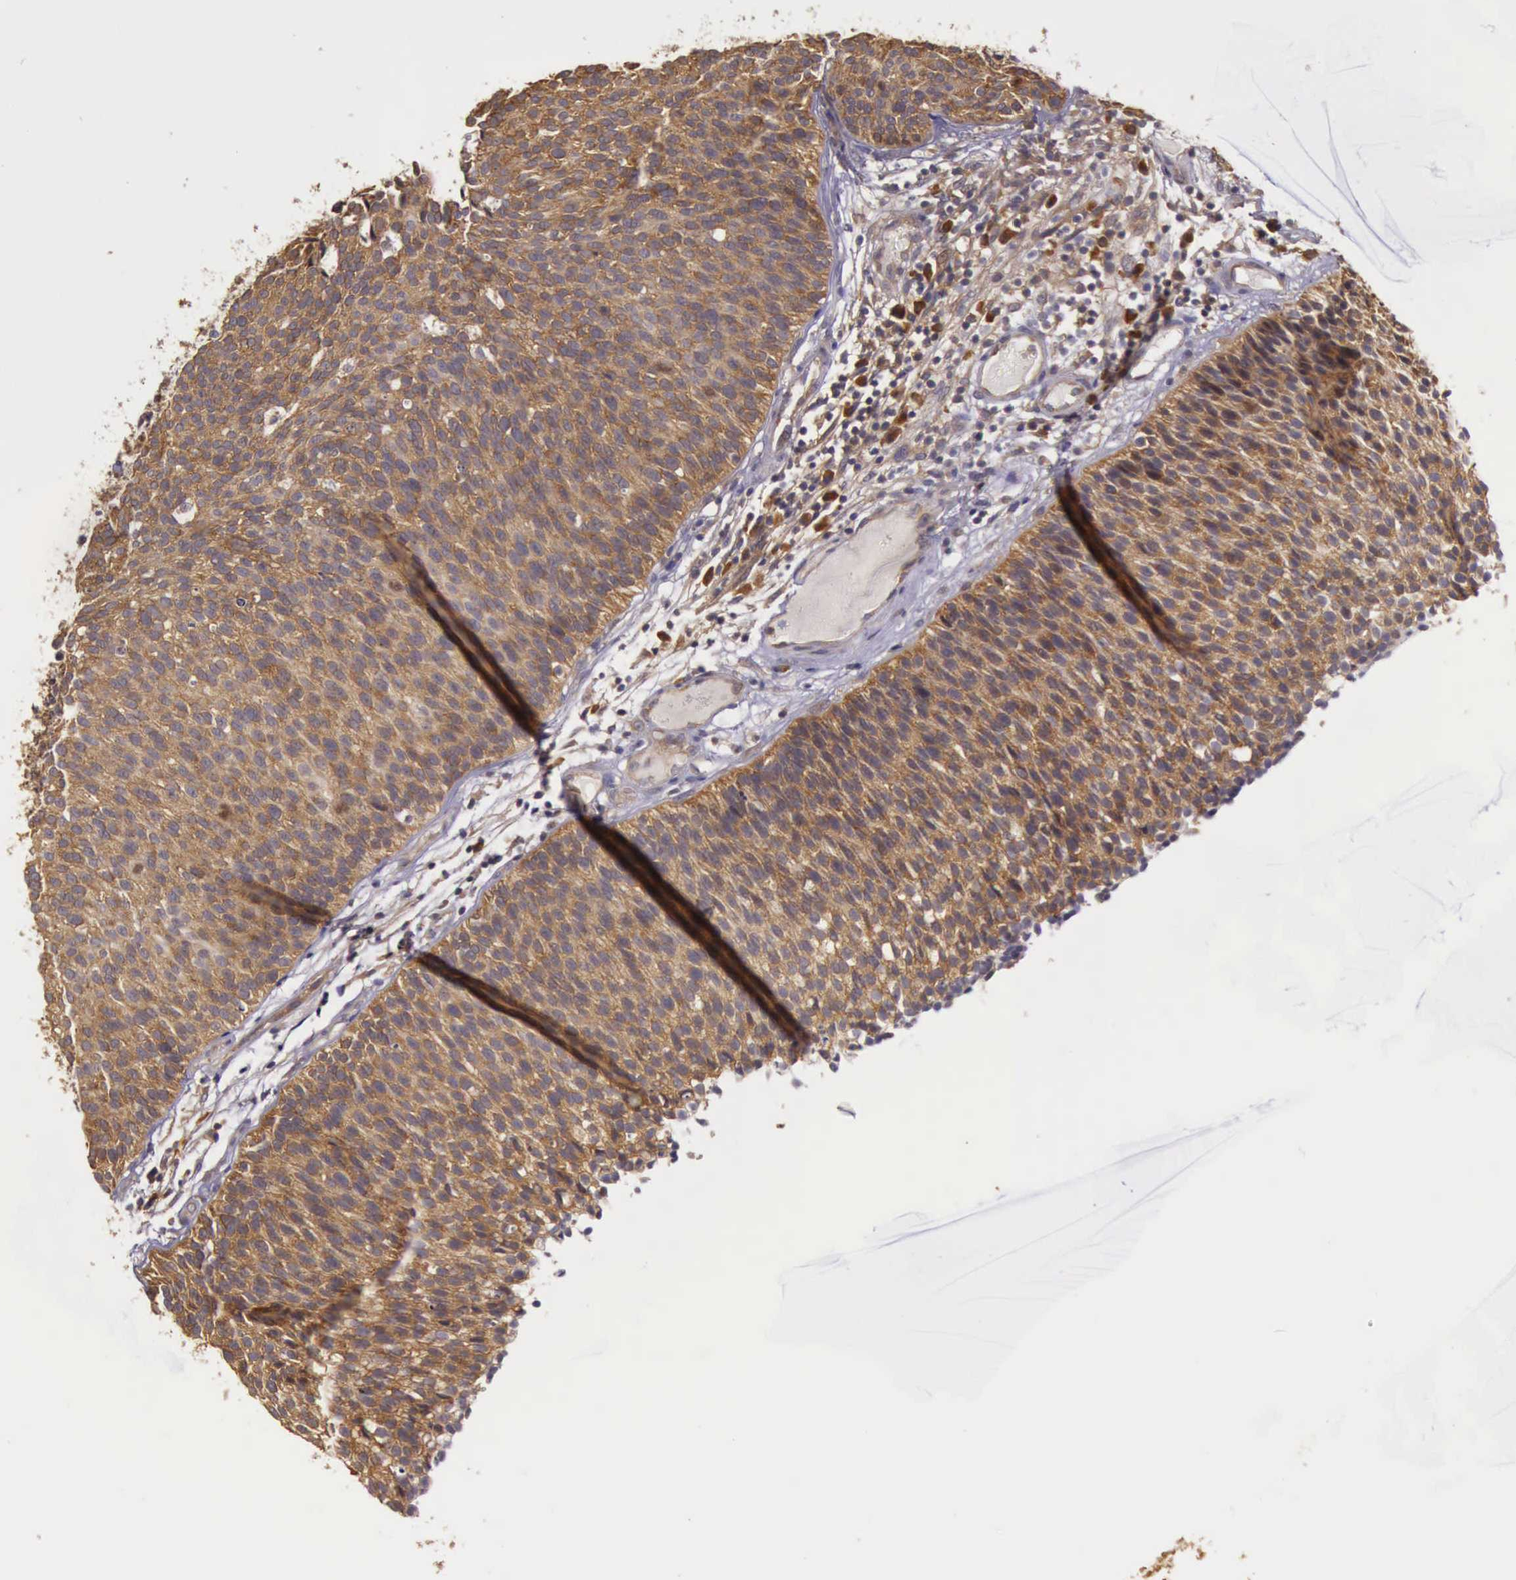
{"staining": {"intensity": "strong", "quantity": ">75%", "location": "cytoplasmic/membranous"}, "tissue": "urothelial cancer", "cell_type": "Tumor cells", "image_type": "cancer", "snomed": [{"axis": "morphology", "description": "Urothelial carcinoma, Low grade"}, {"axis": "topography", "description": "Urinary bladder"}], "caption": "Protein expression analysis of urothelial cancer reveals strong cytoplasmic/membranous positivity in approximately >75% of tumor cells.", "gene": "EIF5", "patient": {"sex": "male", "age": 85}}